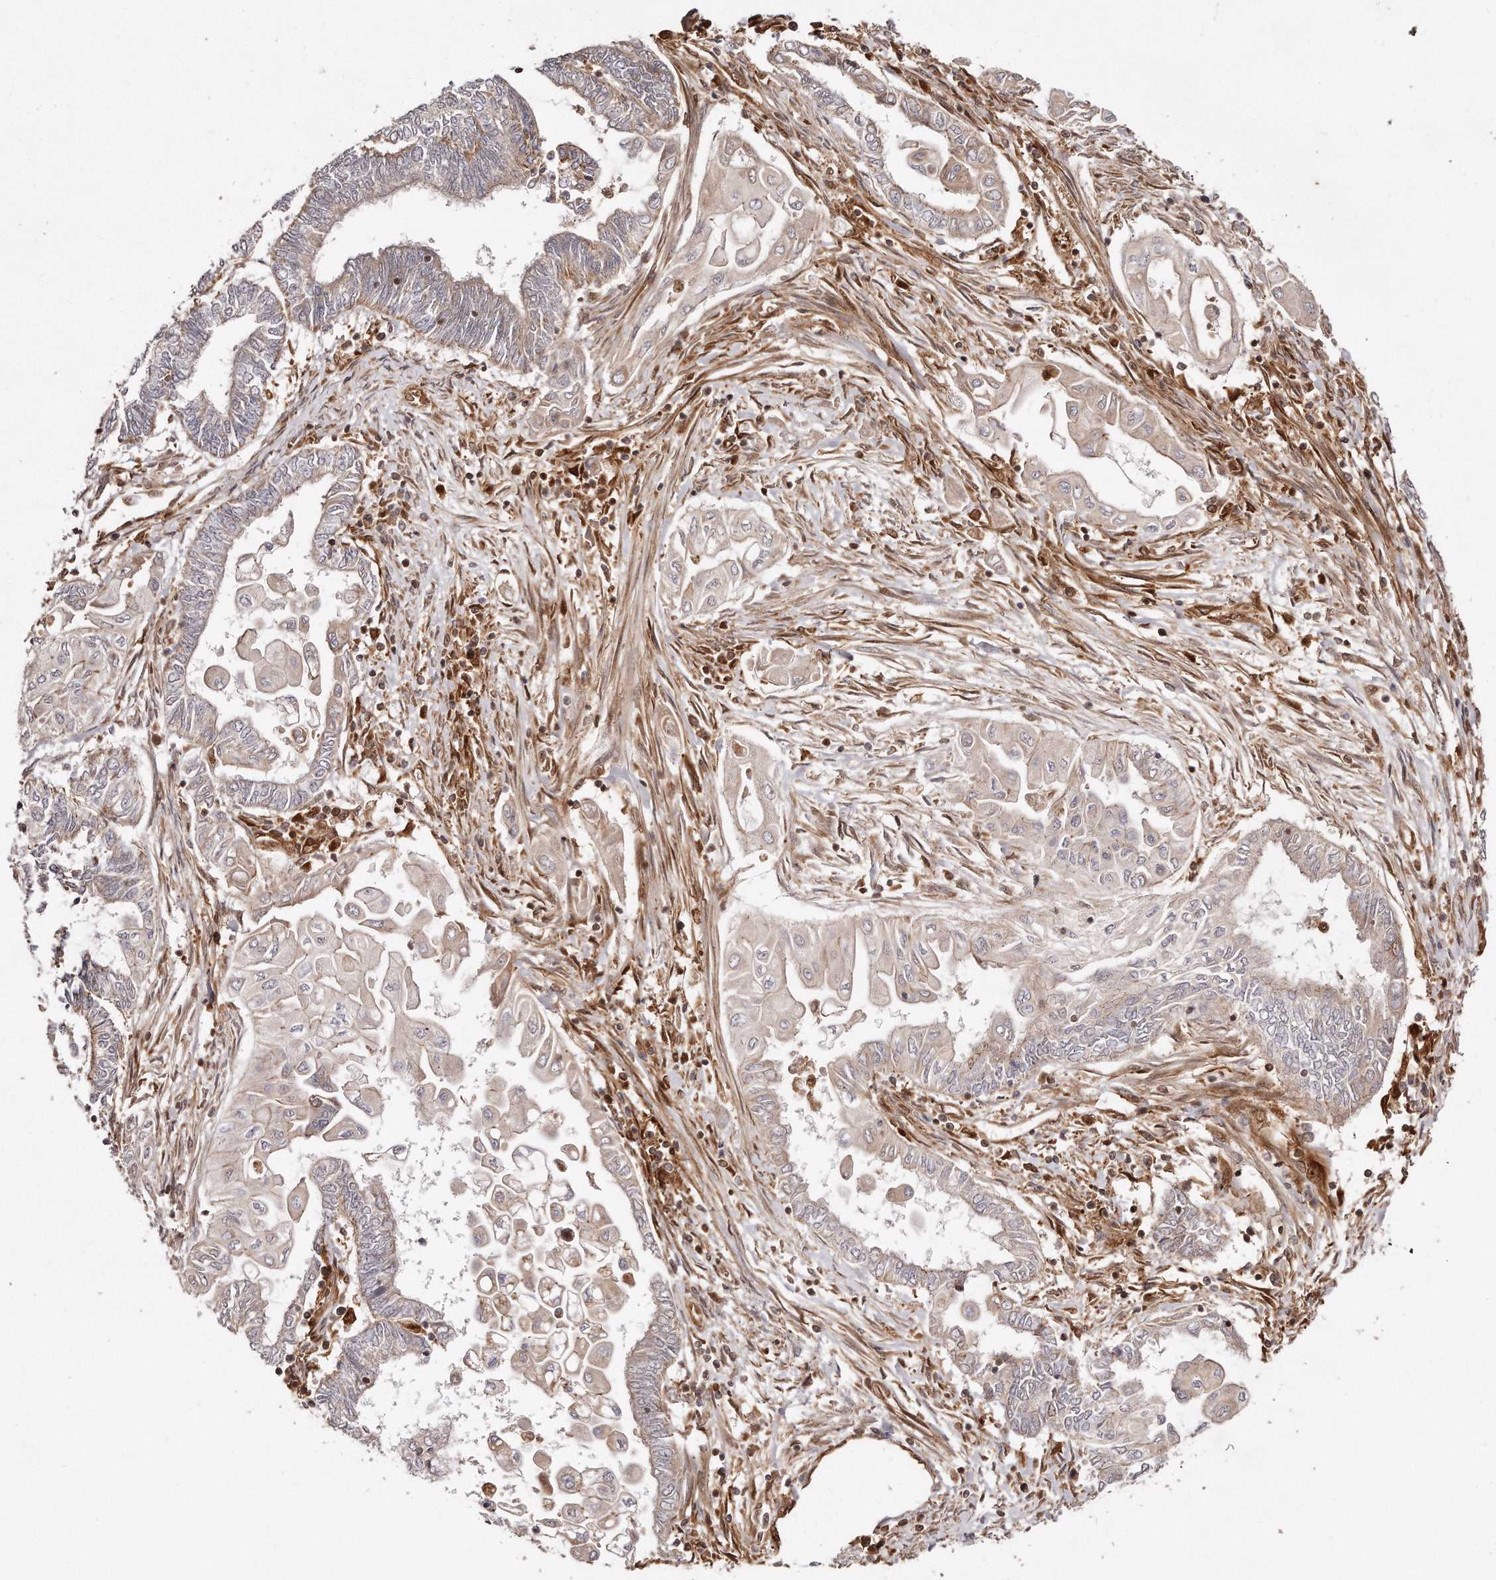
{"staining": {"intensity": "negative", "quantity": "none", "location": "none"}, "tissue": "endometrial cancer", "cell_type": "Tumor cells", "image_type": "cancer", "snomed": [{"axis": "morphology", "description": "Adenocarcinoma, NOS"}, {"axis": "topography", "description": "Uterus"}, {"axis": "topography", "description": "Endometrium"}], "caption": "An image of adenocarcinoma (endometrial) stained for a protein demonstrates no brown staining in tumor cells. (Brightfield microscopy of DAB immunohistochemistry (IHC) at high magnification).", "gene": "GBP4", "patient": {"sex": "female", "age": 70}}